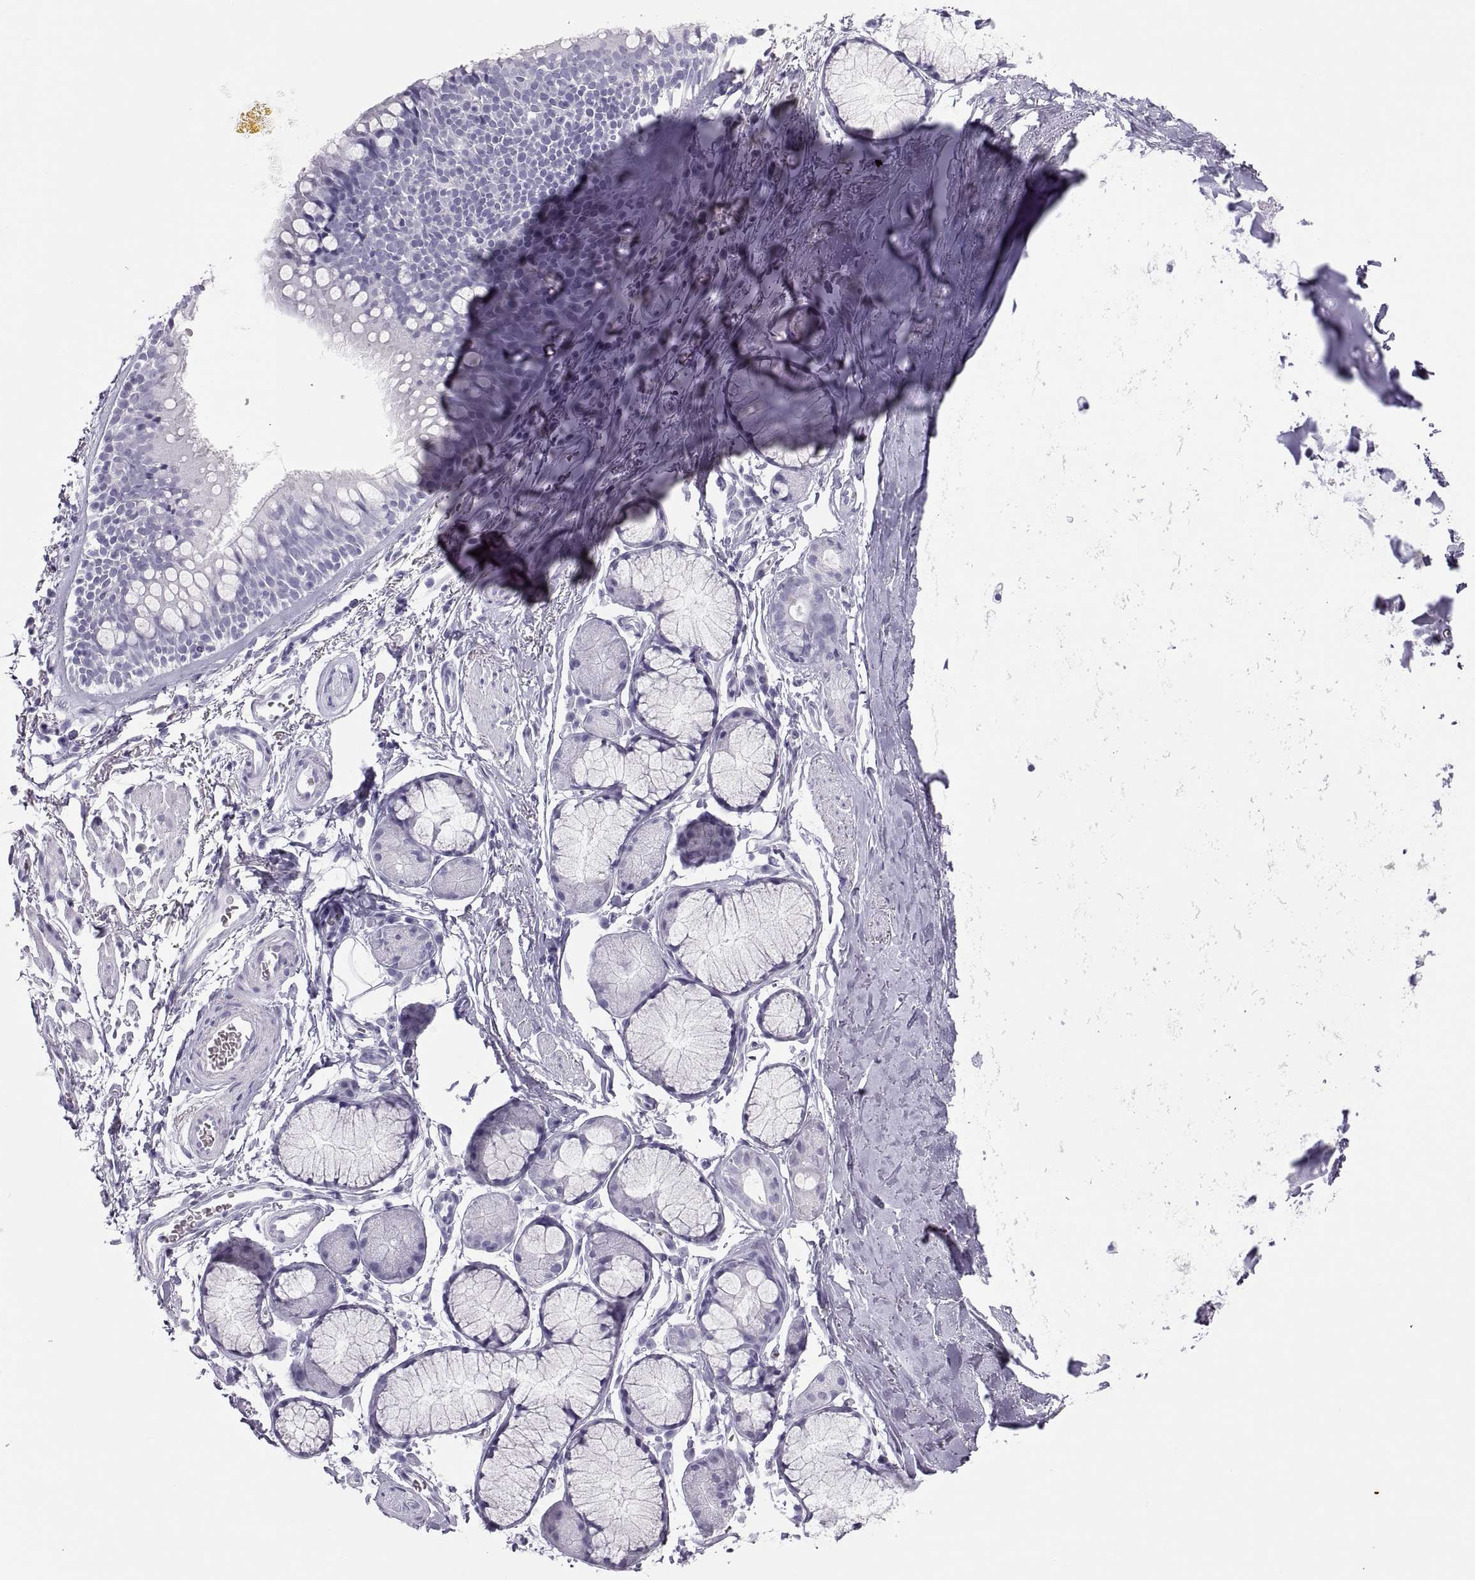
{"staining": {"intensity": "negative", "quantity": "none", "location": "none"}, "tissue": "soft tissue", "cell_type": "Chondrocytes", "image_type": "normal", "snomed": [{"axis": "morphology", "description": "Normal tissue, NOS"}, {"axis": "topography", "description": "Cartilage tissue"}, {"axis": "topography", "description": "Bronchus"}], "caption": "This image is of unremarkable soft tissue stained with immunohistochemistry to label a protein in brown with the nuclei are counter-stained blue. There is no positivity in chondrocytes. (DAB immunohistochemistry (IHC) with hematoxylin counter stain).", "gene": "SEMG1", "patient": {"sex": "female", "age": 79}}